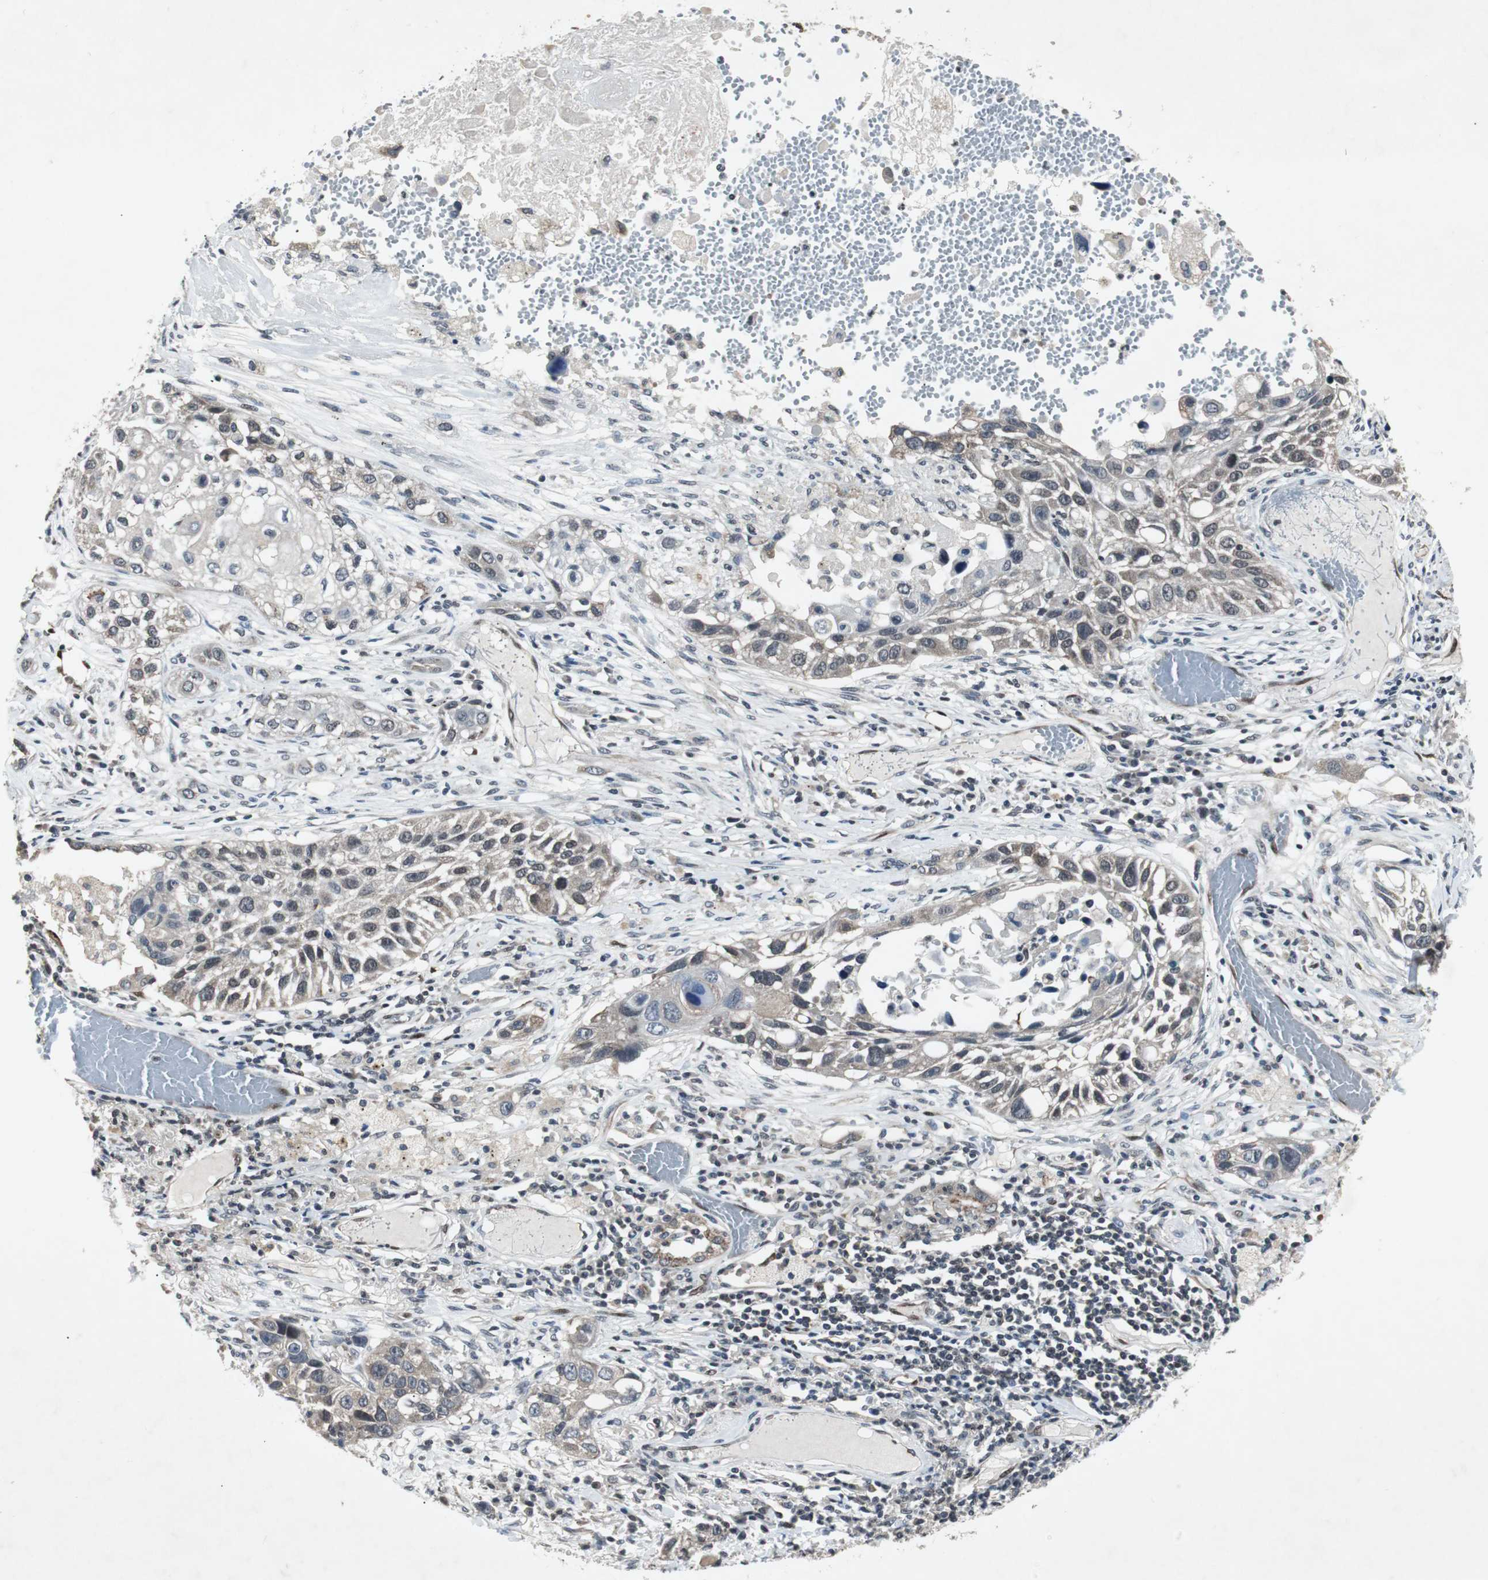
{"staining": {"intensity": "negative", "quantity": "none", "location": "none"}, "tissue": "lung cancer", "cell_type": "Tumor cells", "image_type": "cancer", "snomed": [{"axis": "morphology", "description": "Squamous cell carcinoma, NOS"}, {"axis": "topography", "description": "Lung"}], "caption": "An immunohistochemistry histopathology image of squamous cell carcinoma (lung) is shown. There is no staining in tumor cells of squamous cell carcinoma (lung).", "gene": "SMAD1", "patient": {"sex": "male", "age": 71}}